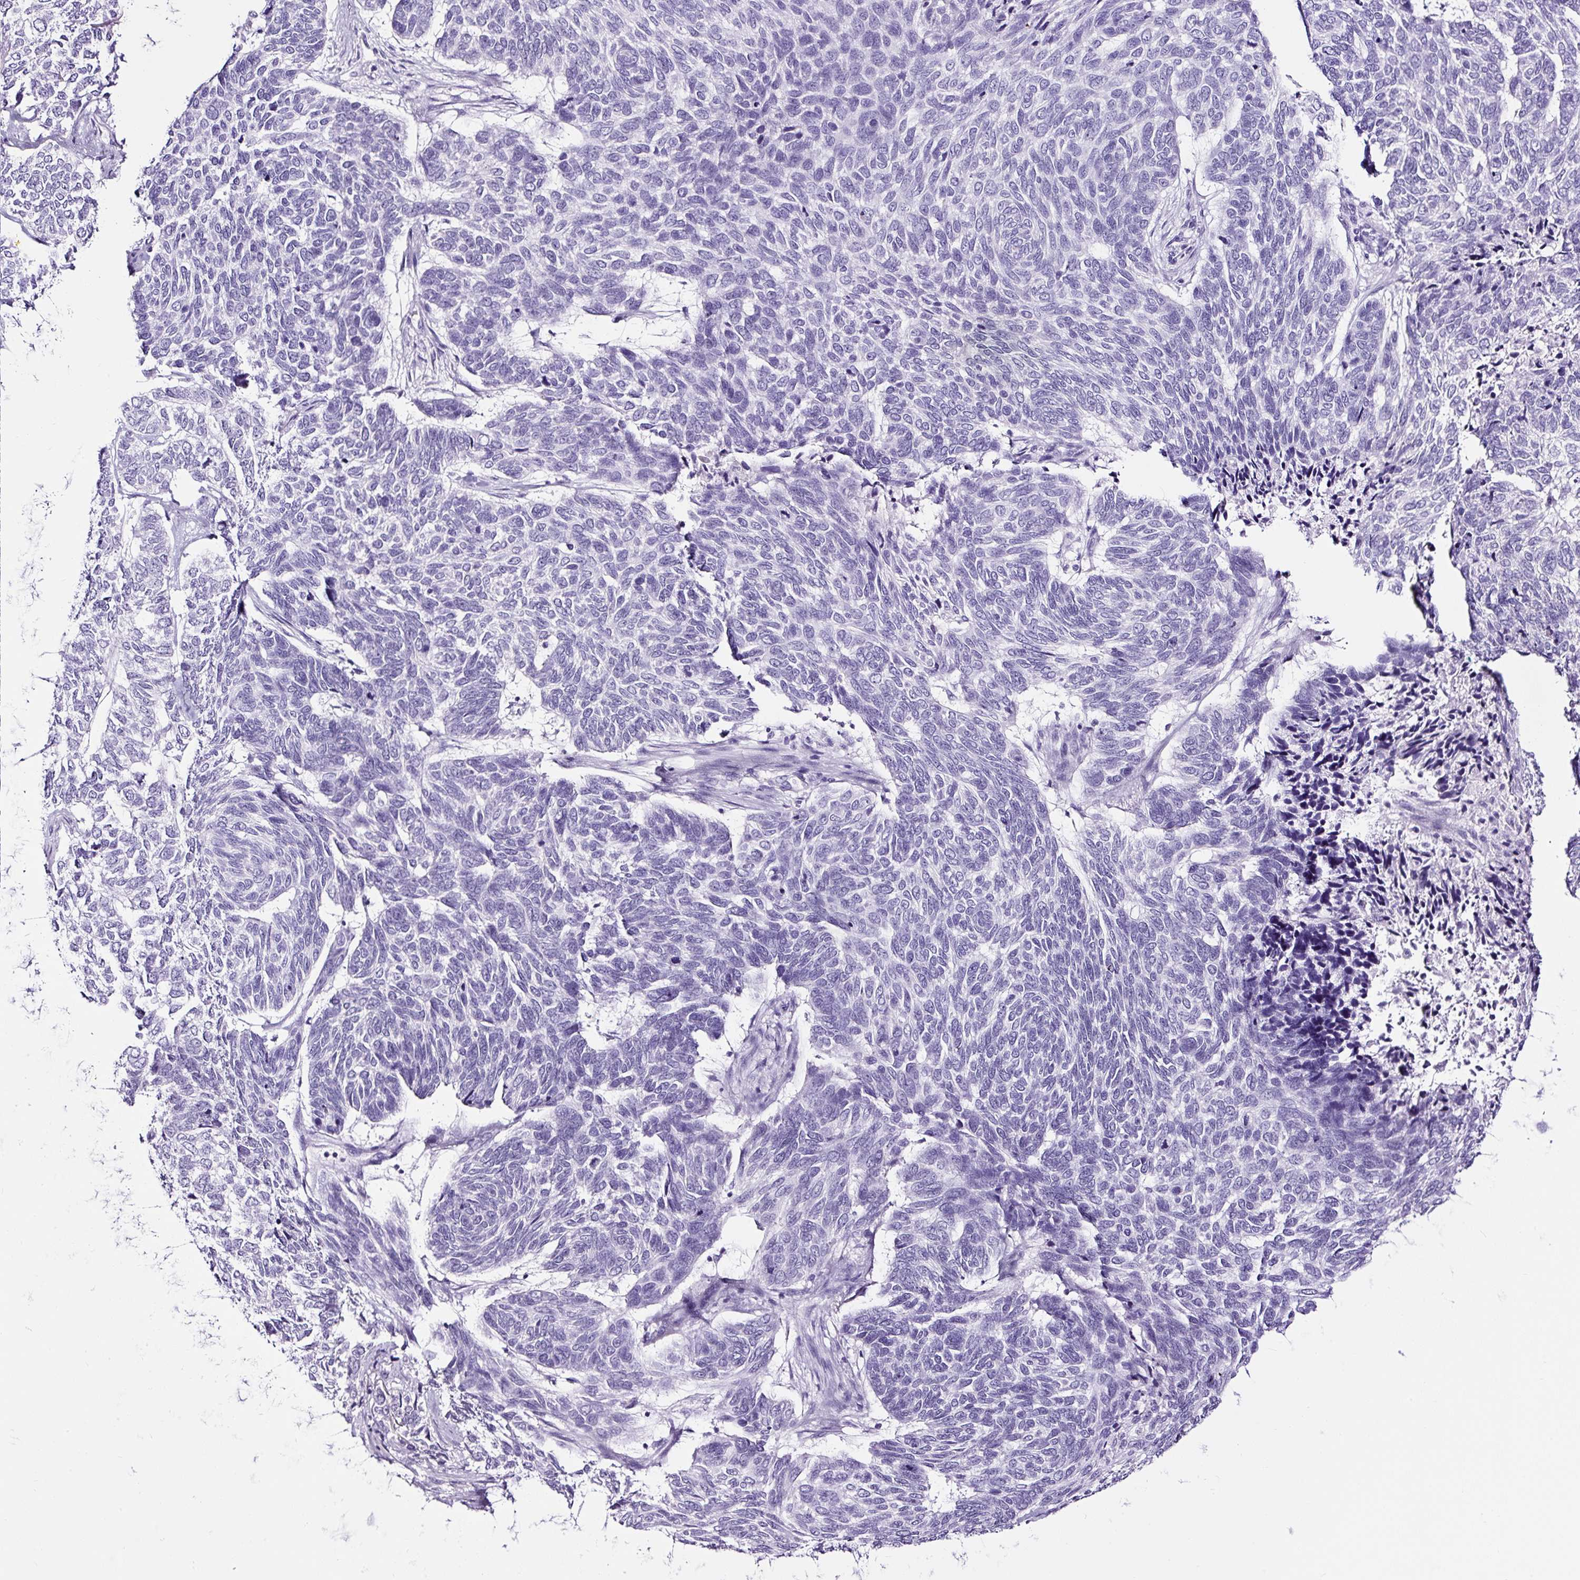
{"staining": {"intensity": "negative", "quantity": "none", "location": "none"}, "tissue": "skin cancer", "cell_type": "Tumor cells", "image_type": "cancer", "snomed": [{"axis": "morphology", "description": "Basal cell carcinoma"}, {"axis": "topography", "description": "Skin"}], "caption": "Protein analysis of basal cell carcinoma (skin) displays no significant expression in tumor cells.", "gene": "NPHS2", "patient": {"sex": "female", "age": 65}}